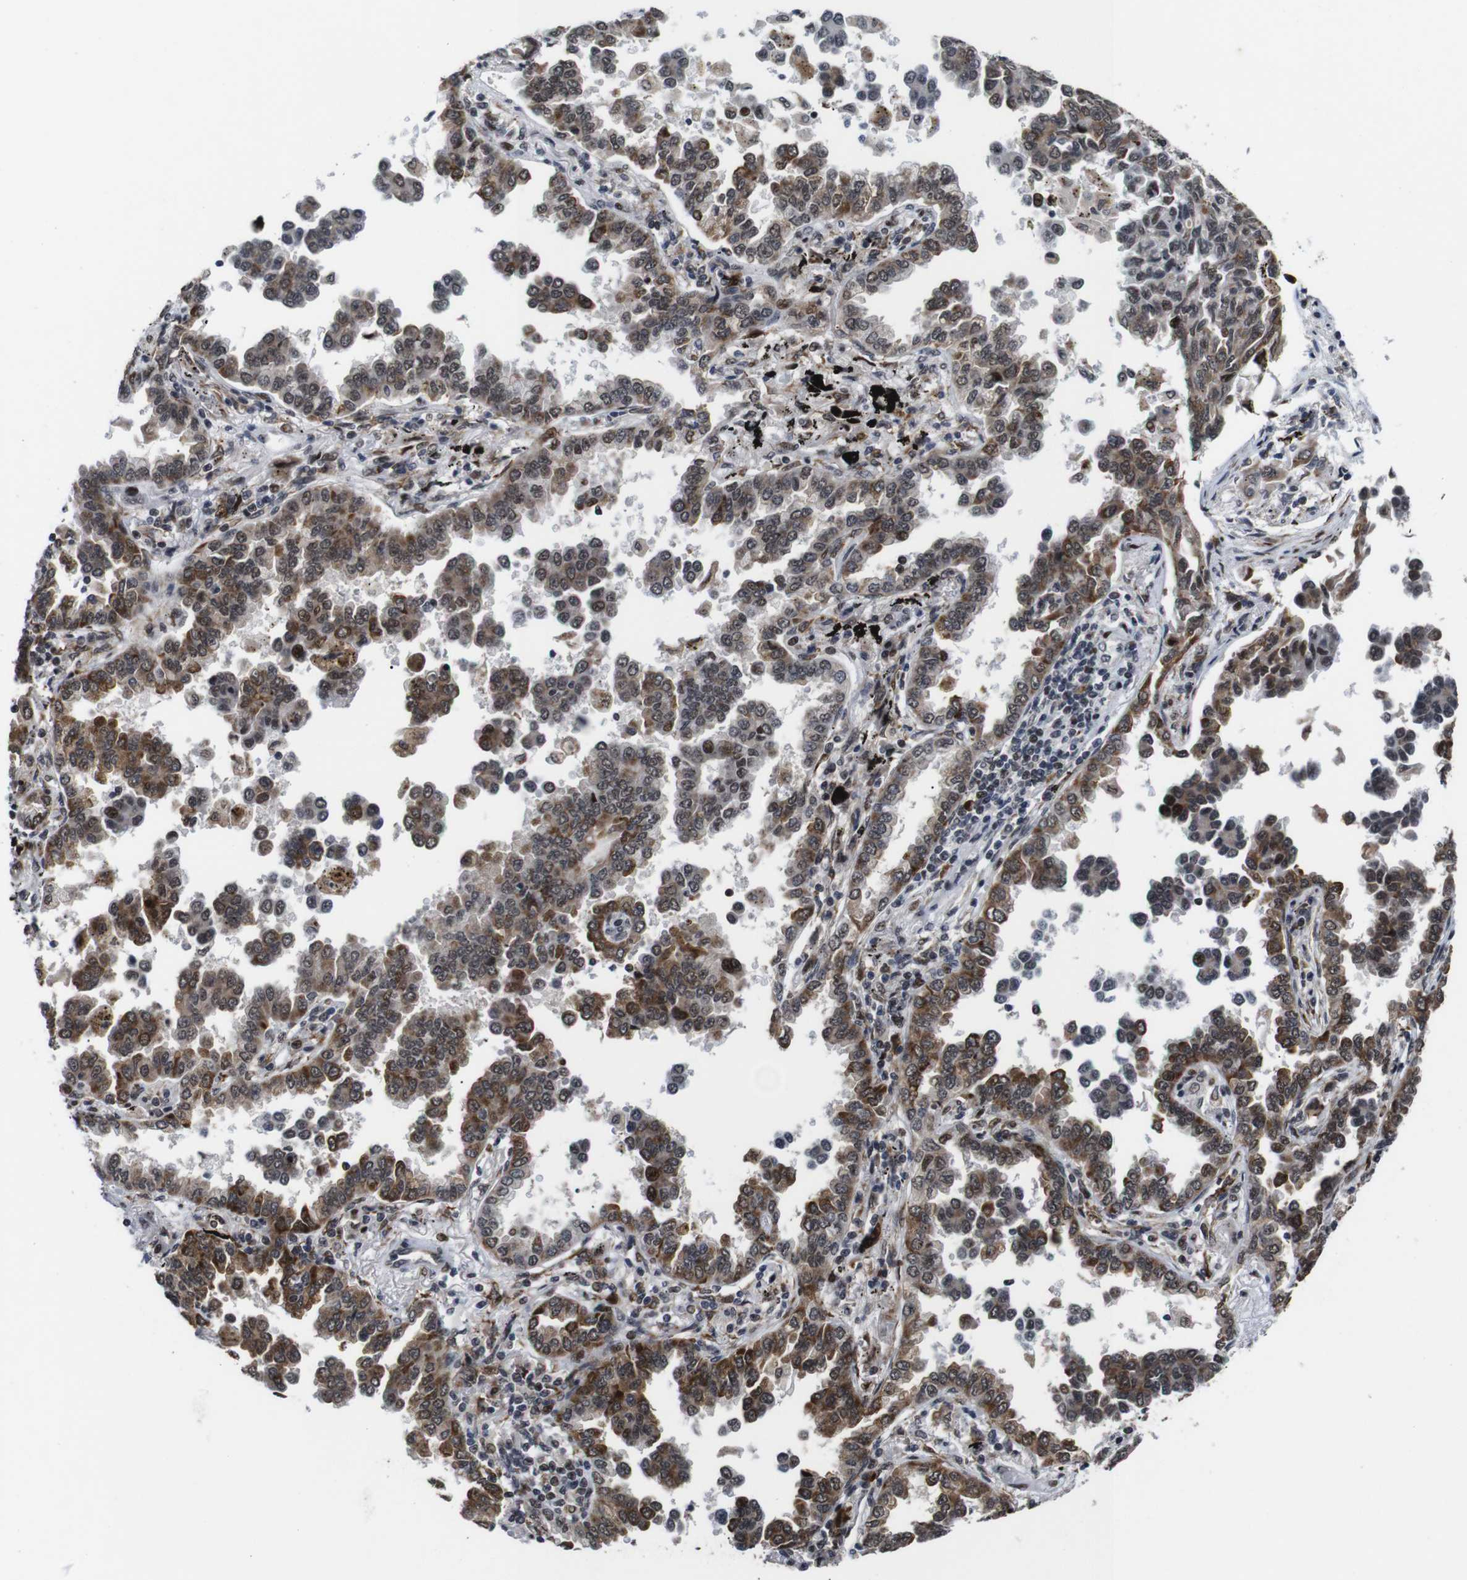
{"staining": {"intensity": "moderate", "quantity": ">75%", "location": "cytoplasmic/membranous,nuclear"}, "tissue": "lung cancer", "cell_type": "Tumor cells", "image_type": "cancer", "snomed": [{"axis": "morphology", "description": "Normal tissue, NOS"}, {"axis": "morphology", "description": "Adenocarcinoma, NOS"}, {"axis": "topography", "description": "Lung"}], "caption": "Immunohistochemical staining of human lung cancer demonstrates medium levels of moderate cytoplasmic/membranous and nuclear protein expression in about >75% of tumor cells. (DAB = brown stain, brightfield microscopy at high magnification).", "gene": "EIF4G1", "patient": {"sex": "male", "age": 59}}